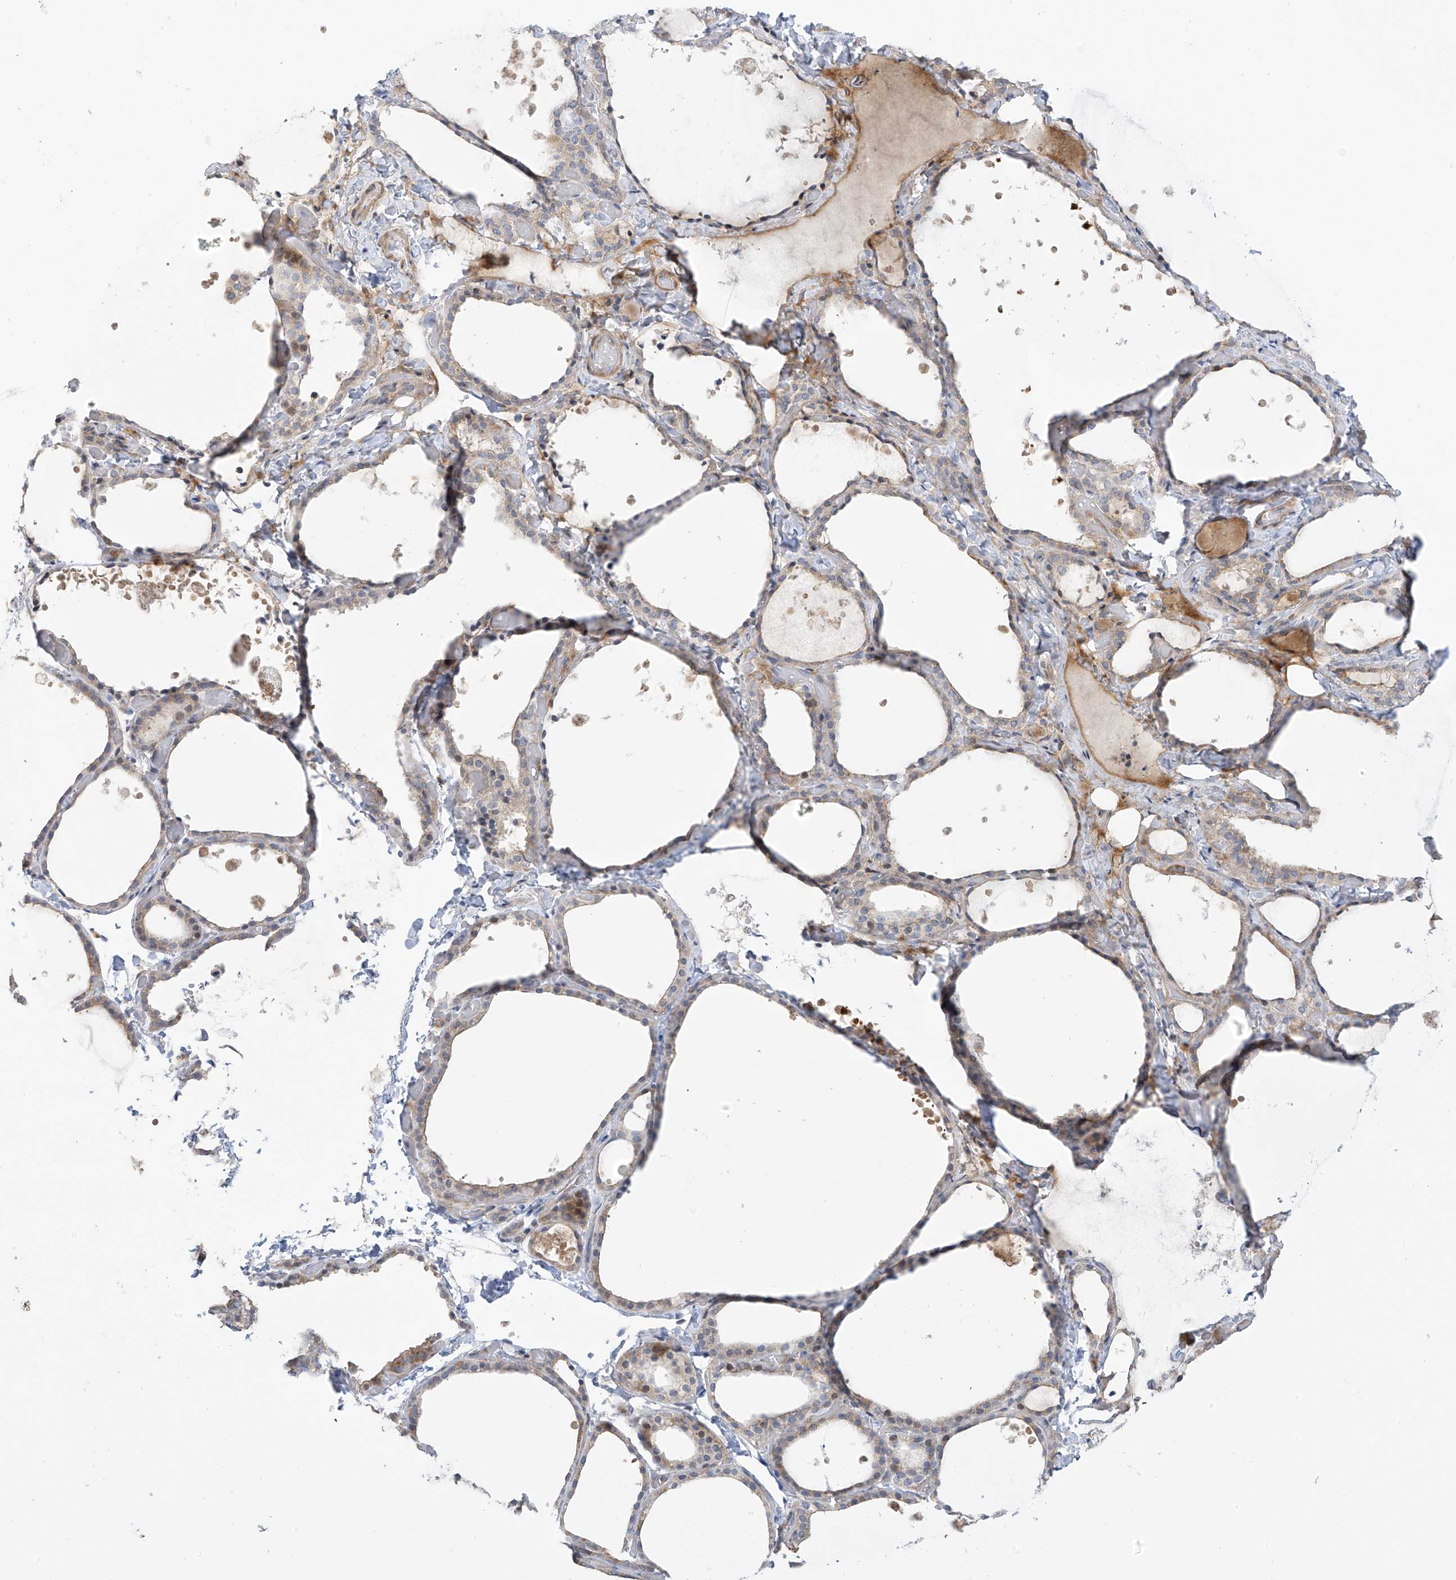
{"staining": {"intensity": "weak", "quantity": "25%-75%", "location": "cytoplasmic/membranous"}, "tissue": "thyroid gland", "cell_type": "Glandular cells", "image_type": "normal", "snomed": [{"axis": "morphology", "description": "Normal tissue, NOS"}, {"axis": "topography", "description": "Thyroid gland"}], "caption": "Immunohistochemical staining of normal thyroid gland reveals weak cytoplasmic/membranous protein positivity in about 25%-75% of glandular cells.", "gene": "ZNF641", "patient": {"sex": "female", "age": 44}}